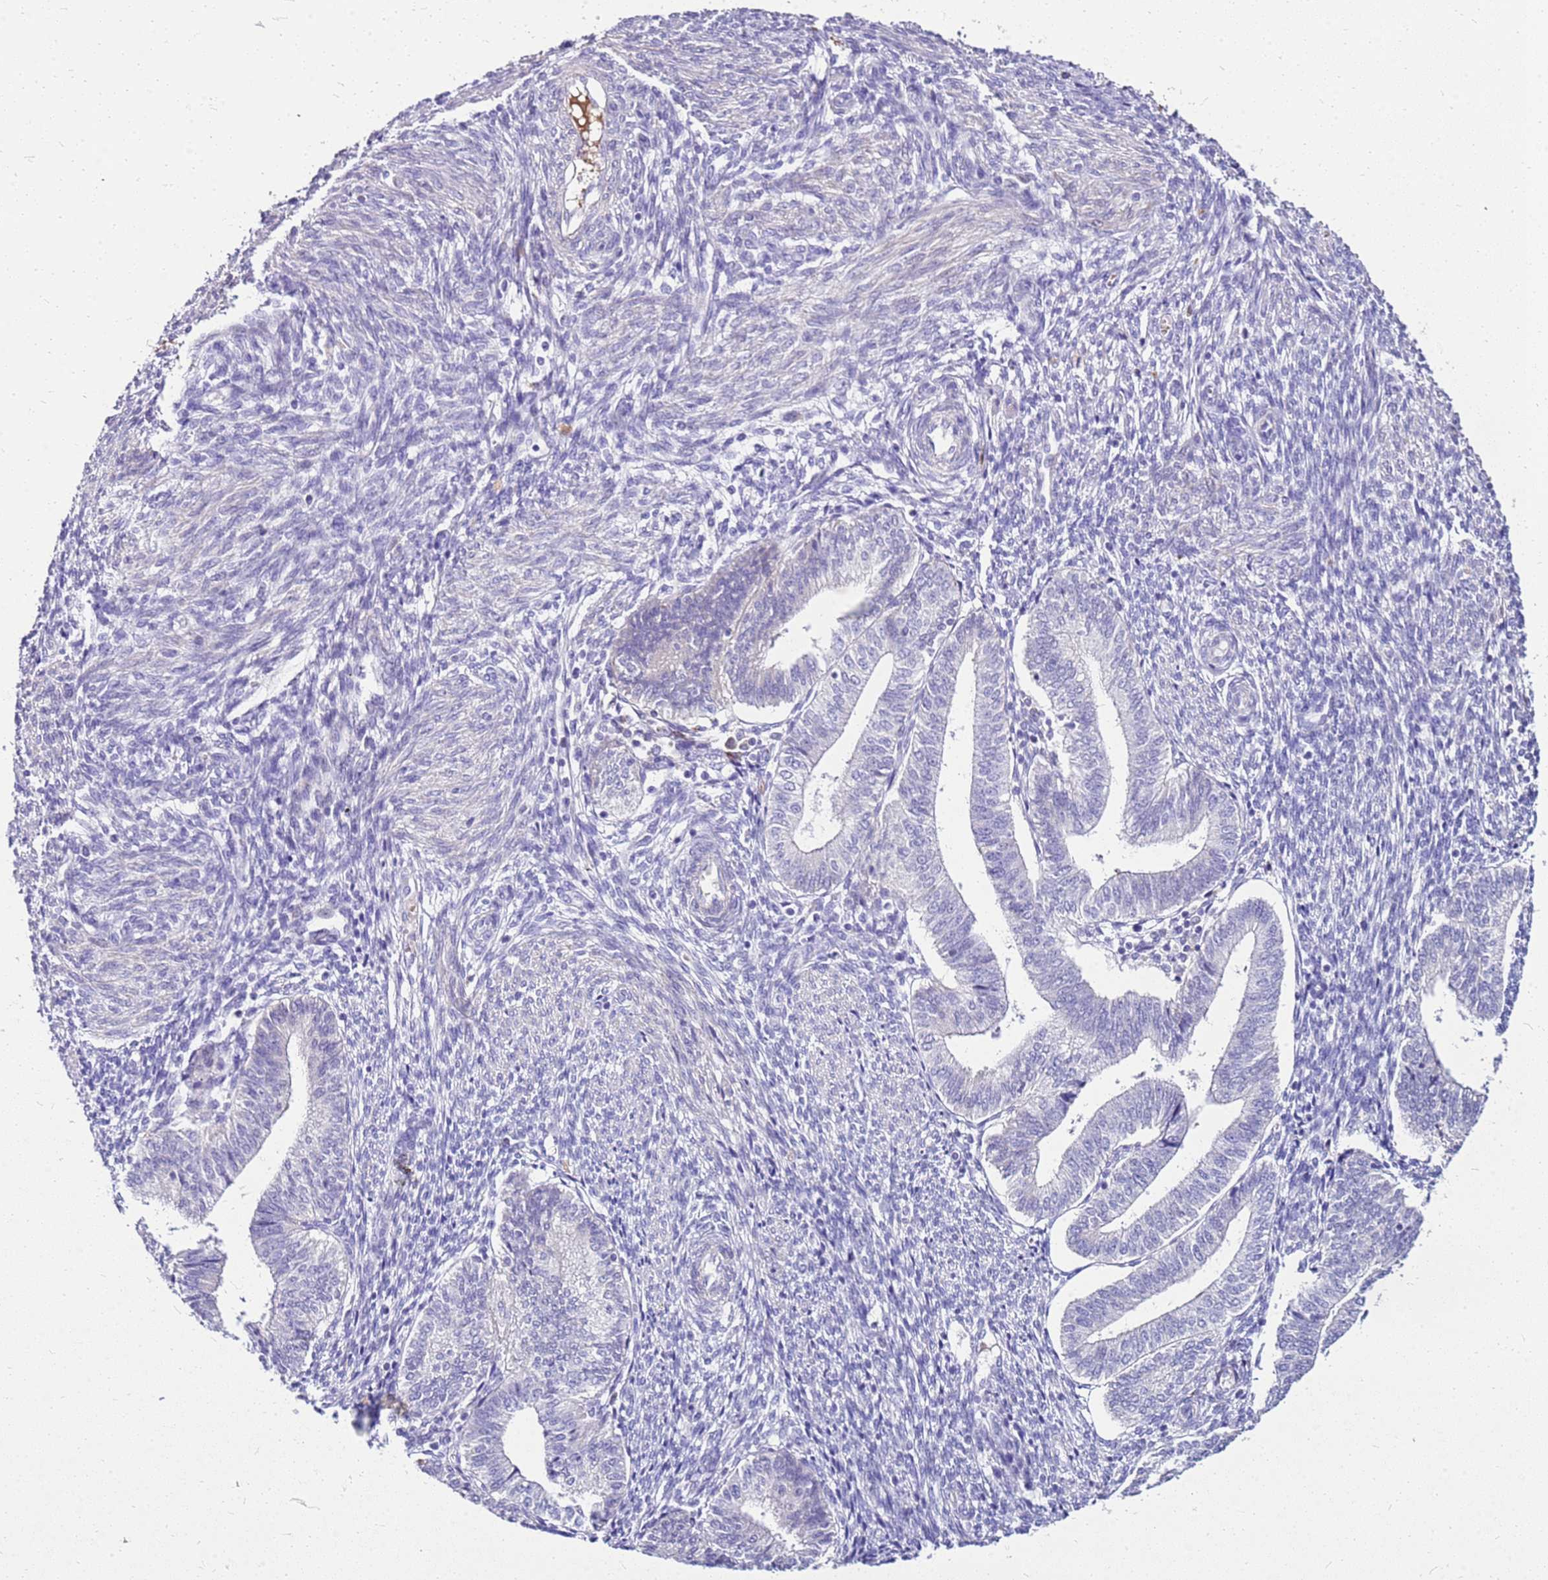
{"staining": {"intensity": "negative", "quantity": "none", "location": "none"}, "tissue": "endometrium", "cell_type": "Cells in endometrial stroma", "image_type": "normal", "snomed": [{"axis": "morphology", "description": "Normal tissue, NOS"}, {"axis": "topography", "description": "Endometrium"}], "caption": "DAB immunohistochemical staining of normal human endometrium displays no significant positivity in cells in endometrial stroma.", "gene": "DCDC2B", "patient": {"sex": "female", "age": 34}}